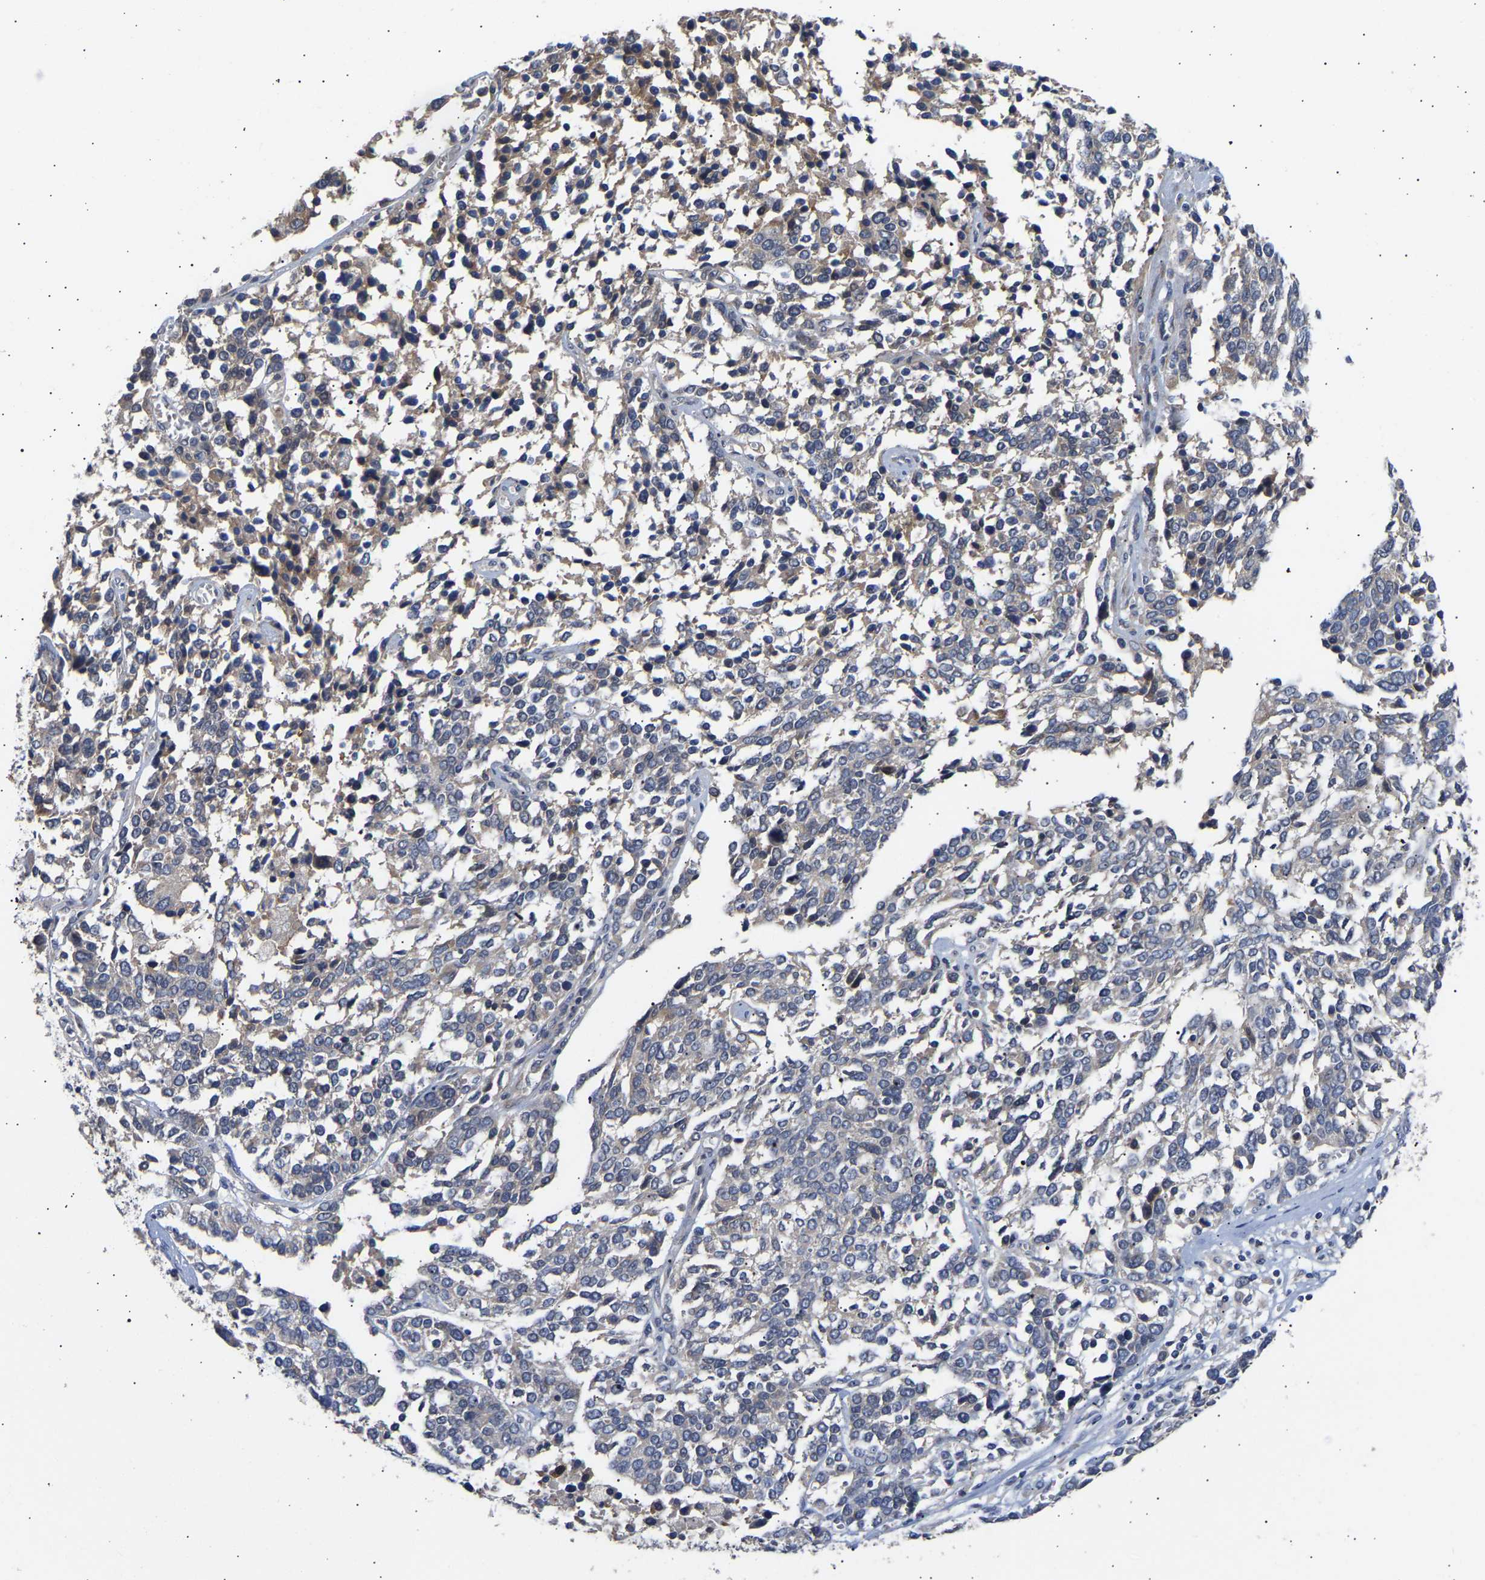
{"staining": {"intensity": "negative", "quantity": "none", "location": "none"}, "tissue": "ovarian cancer", "cell_type": "Tumor cells", "image_type": "cancer", "snomed": [{"axis": "morphology", "description": "Cystadenocarcinoma, serous, NOS"}, {"axis": "topography", "description": "Ovary"}], "caption": "Serous cystadenocarcinoma (ovarian) stained for a protein using immunohistochemistry (IHC) reveals no positivity tumor cells.", "gene": "KASH5", "patient": {"sex": "female", "age": 44}}